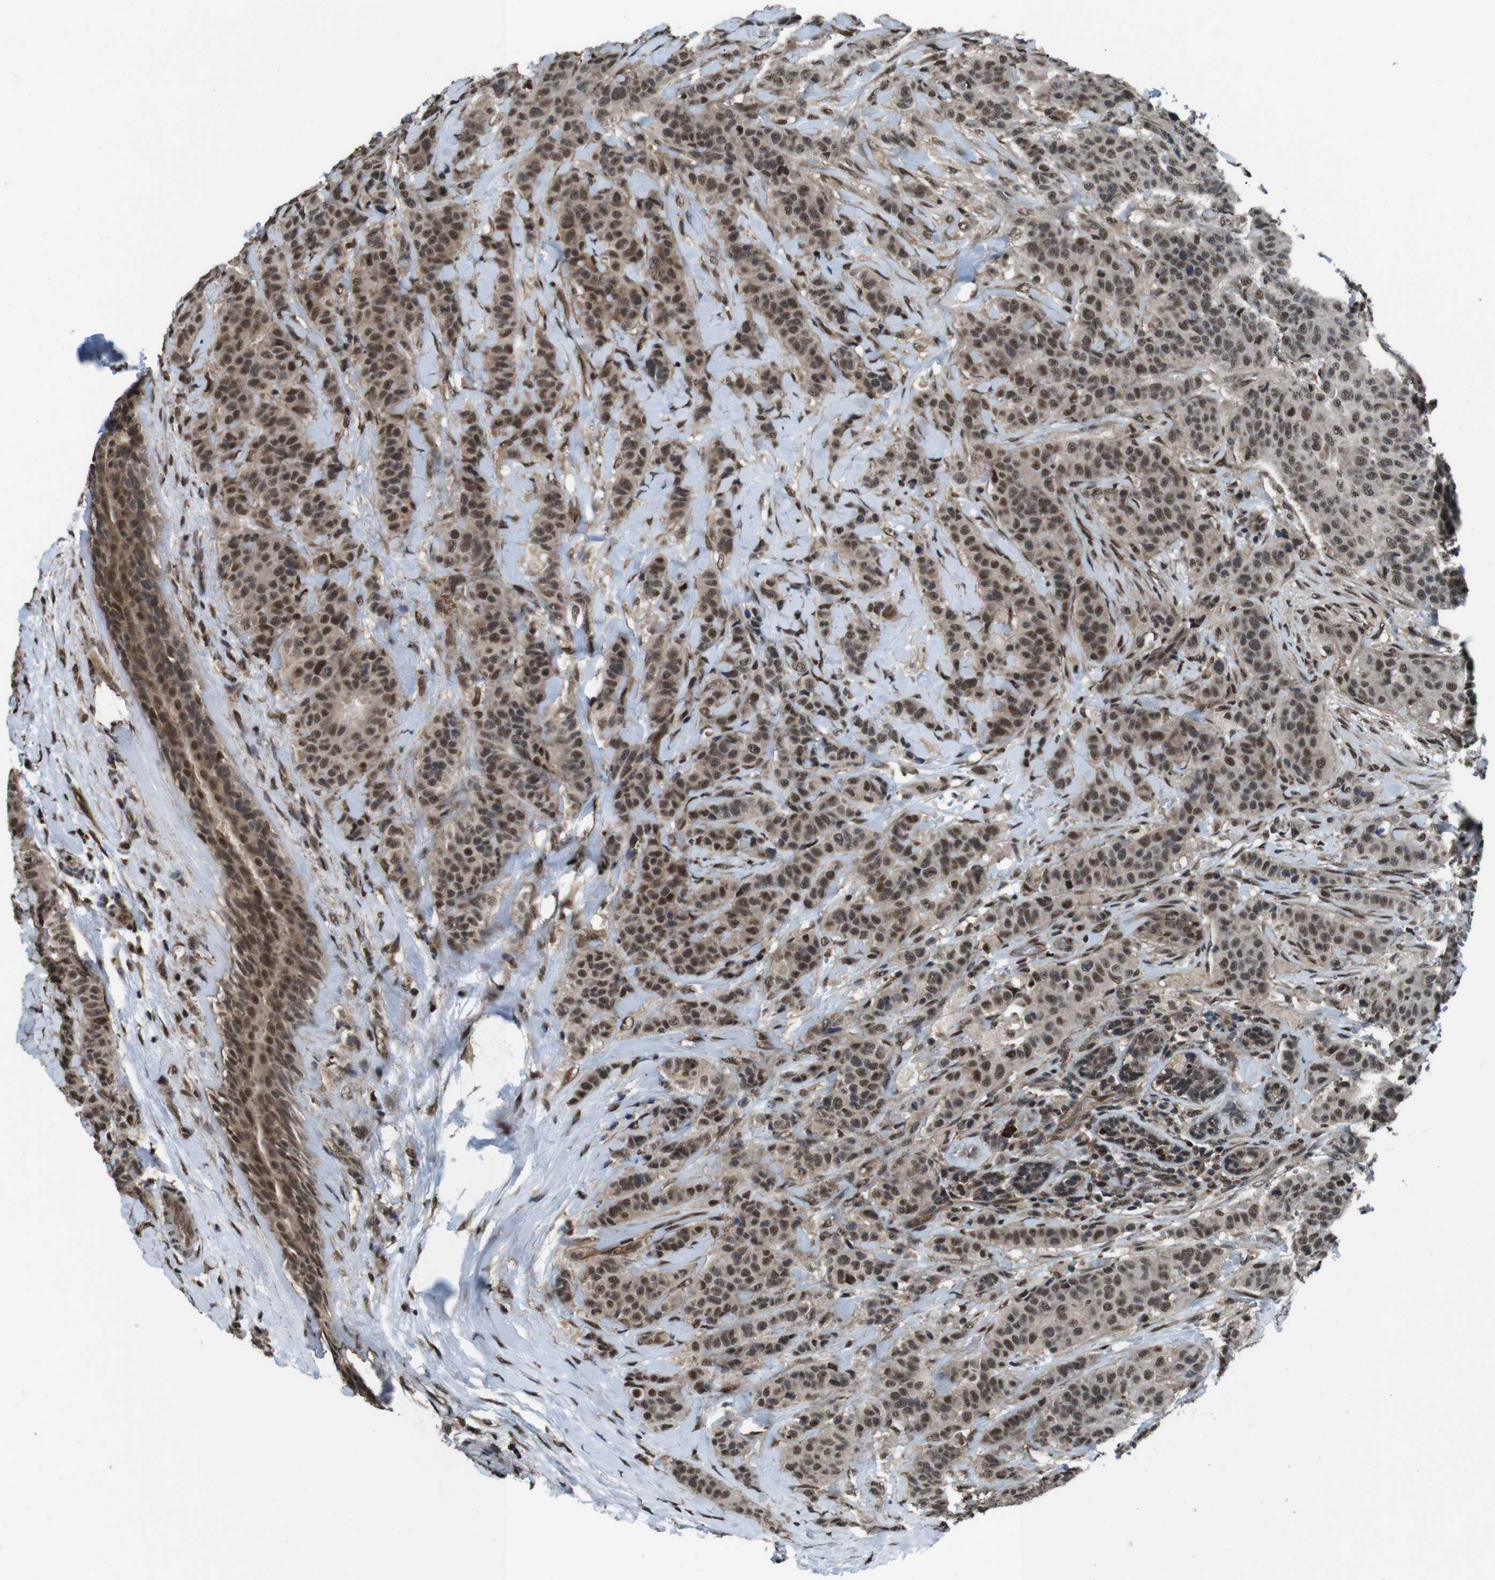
{"staining": {"intensity": "moderate", "quantity": ">75%", "location": "nuclear"}, "tissue": "breast cancer", "cell_type": "Tumor cells", "image_type": "cancer", "snomed": [{"axis": "morphology", "description": "Normal tissue, NOS"}, {"axis": "morphology", "description": "Duct carcinoma"}, {"axis": "topography", "description": "Breast"}], "caption": "The immunohistochemical stain labels moderate nuclear staining in tumor cells of breast cancer tissue.", "gene": "NR4A2", "patient": {"sex": "female", "age": 40}}